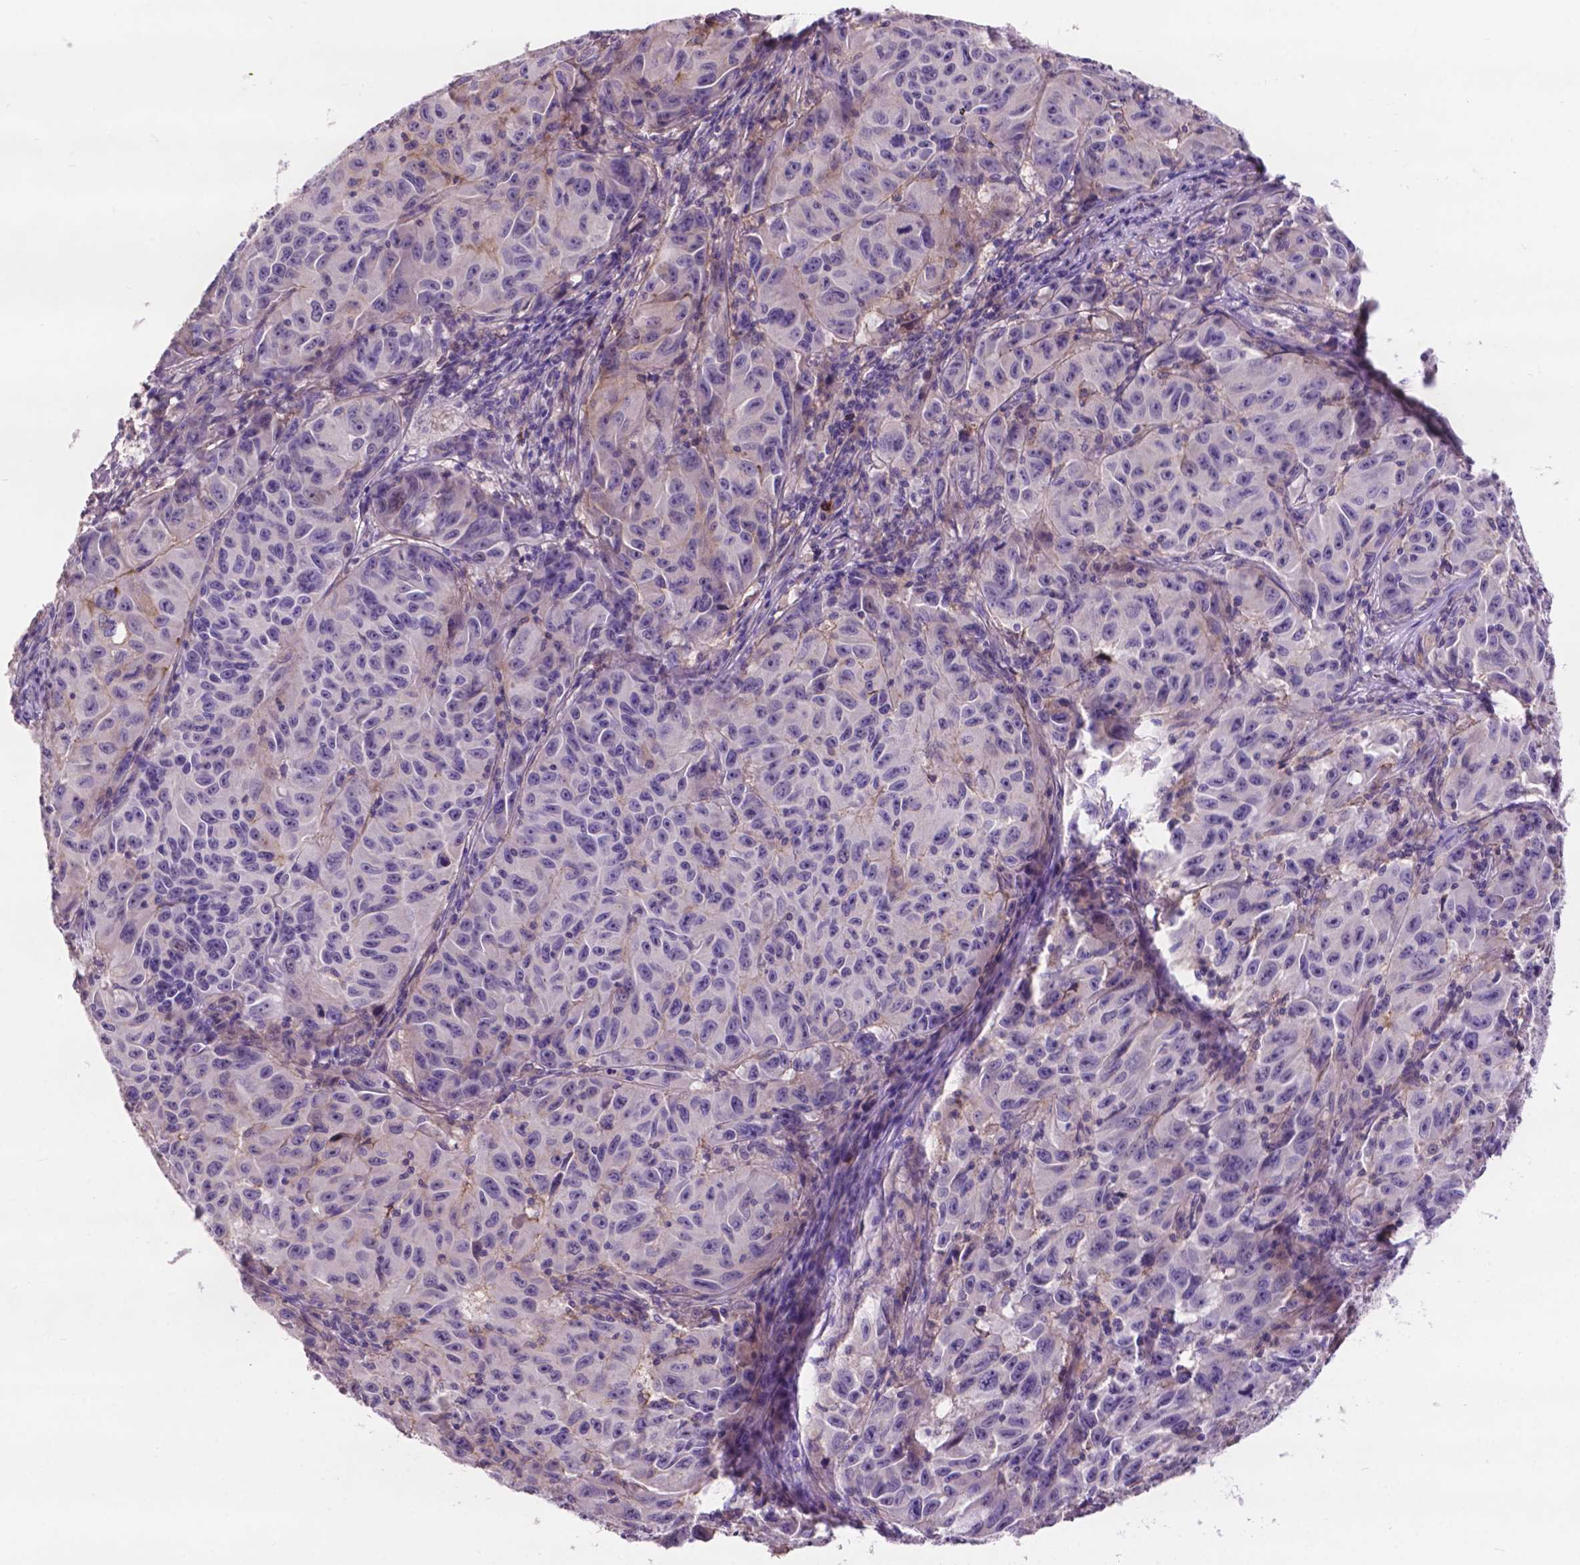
{"staining": {"intensity": "negative", "quantity": "none", "location": "none"}, "tissue": "melanoma", "cell_type": "Tumor cells", "image_type": "cancer", "snomed": [{"axis": "morphology", "description": "Malignant melanoma, NOS"}, {"axis": "topography", "description": "Vulva, labia, clitoris and Bartholin´s gland, NO"}], "caption": "DAB (3,3'-diaminobenzidine) immunohistochemical staining of human malignant melanoma demonstrates no significant positivity in tumor cells.", "gene": "PLSCR1", "patient": {"sex": "female", "age": 75}}